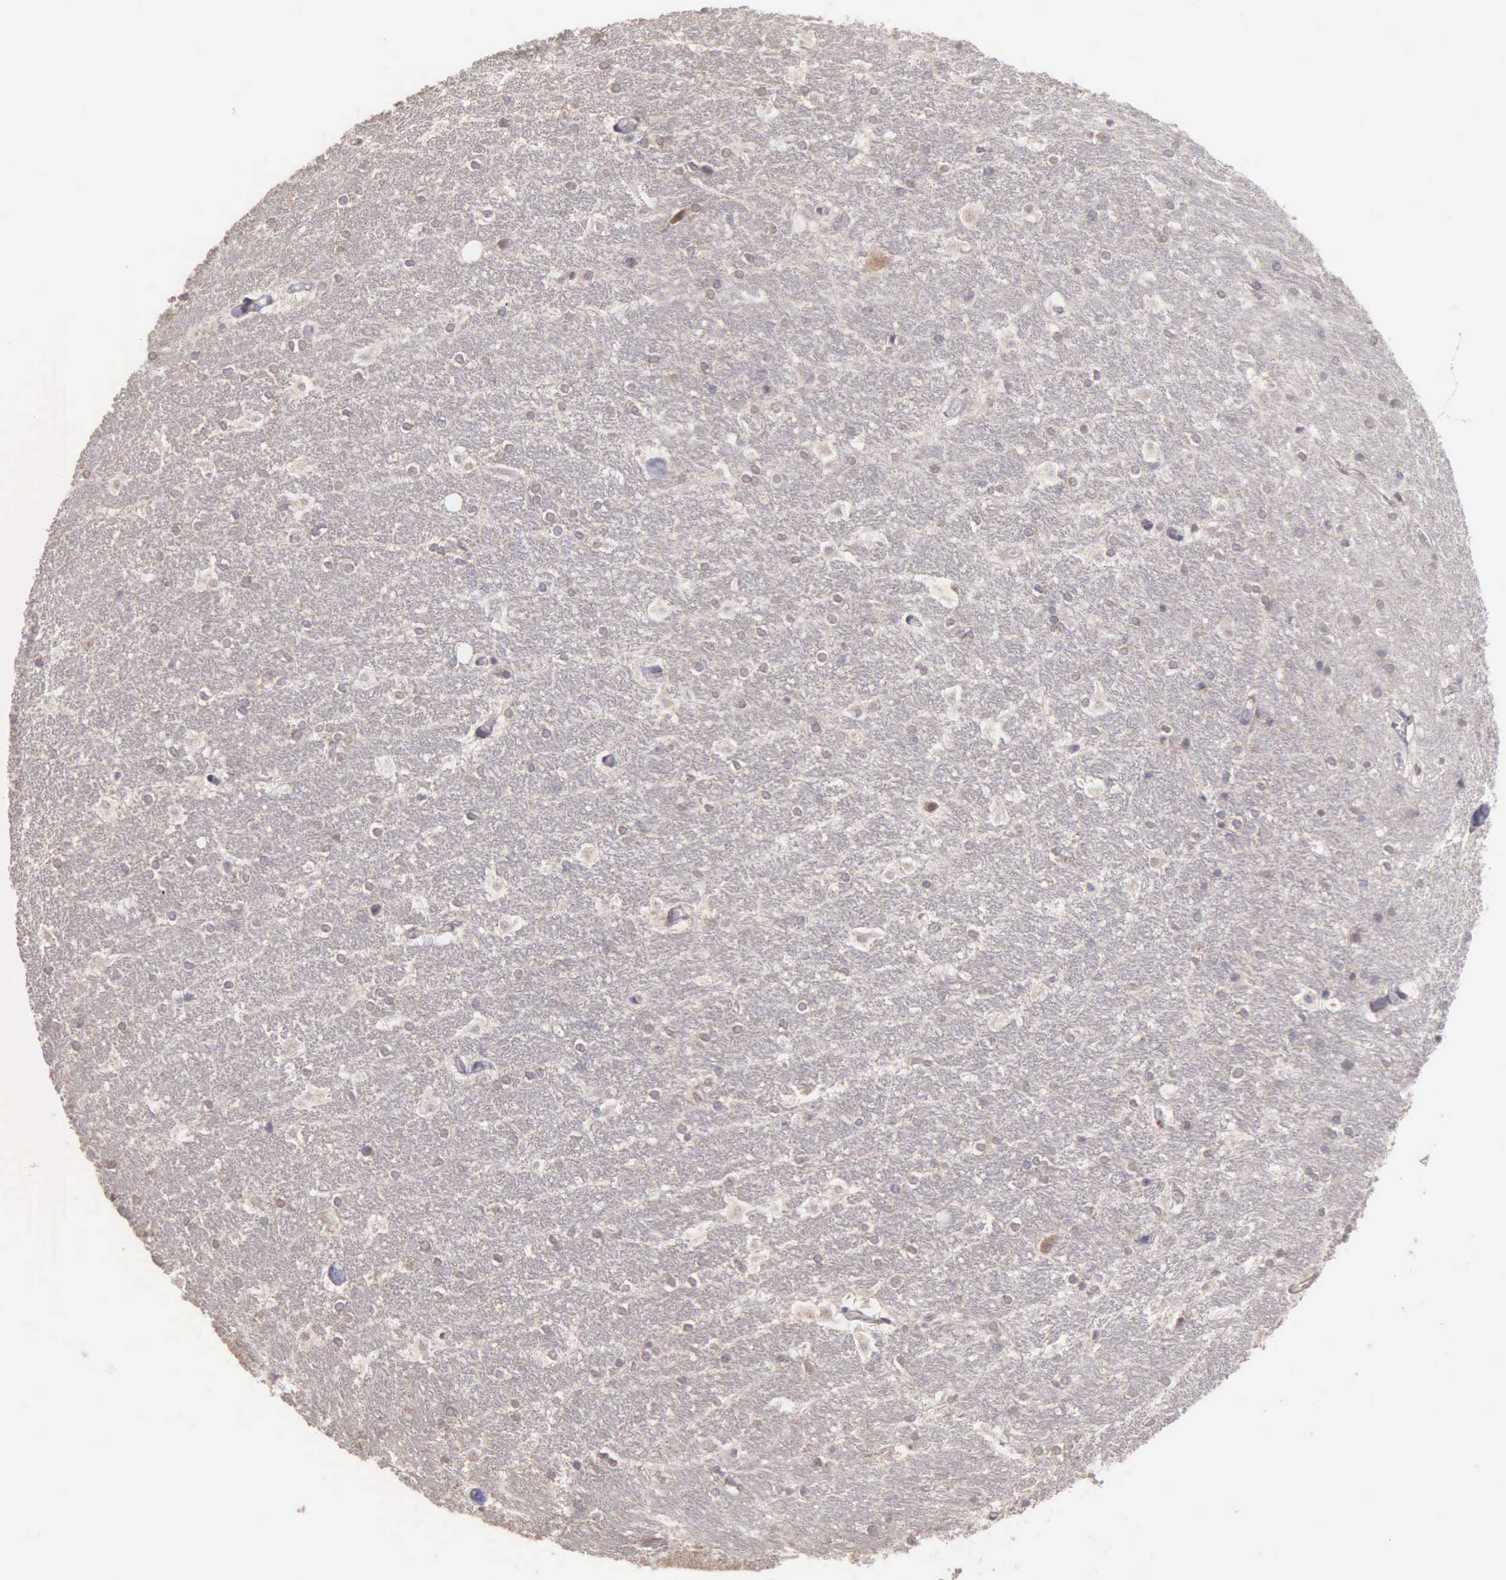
{"staining": {"intensity": "negative", "quantity": "none", "location": "none"}, "tissue": "hippocampus", "cell_type": "Glial cells", "image_type": "normal", "snomed": [{"axis": "morphology", "description": "Normal tissue, NOS"}, {"axis": "topography", "description": "Hippocampus"}], "caption": "Protein analysis of unremarkable hippocampus displays no significant expression in glial cells.", "gene": "BRD1", "patient": {"sex": "female", "age": 19}}